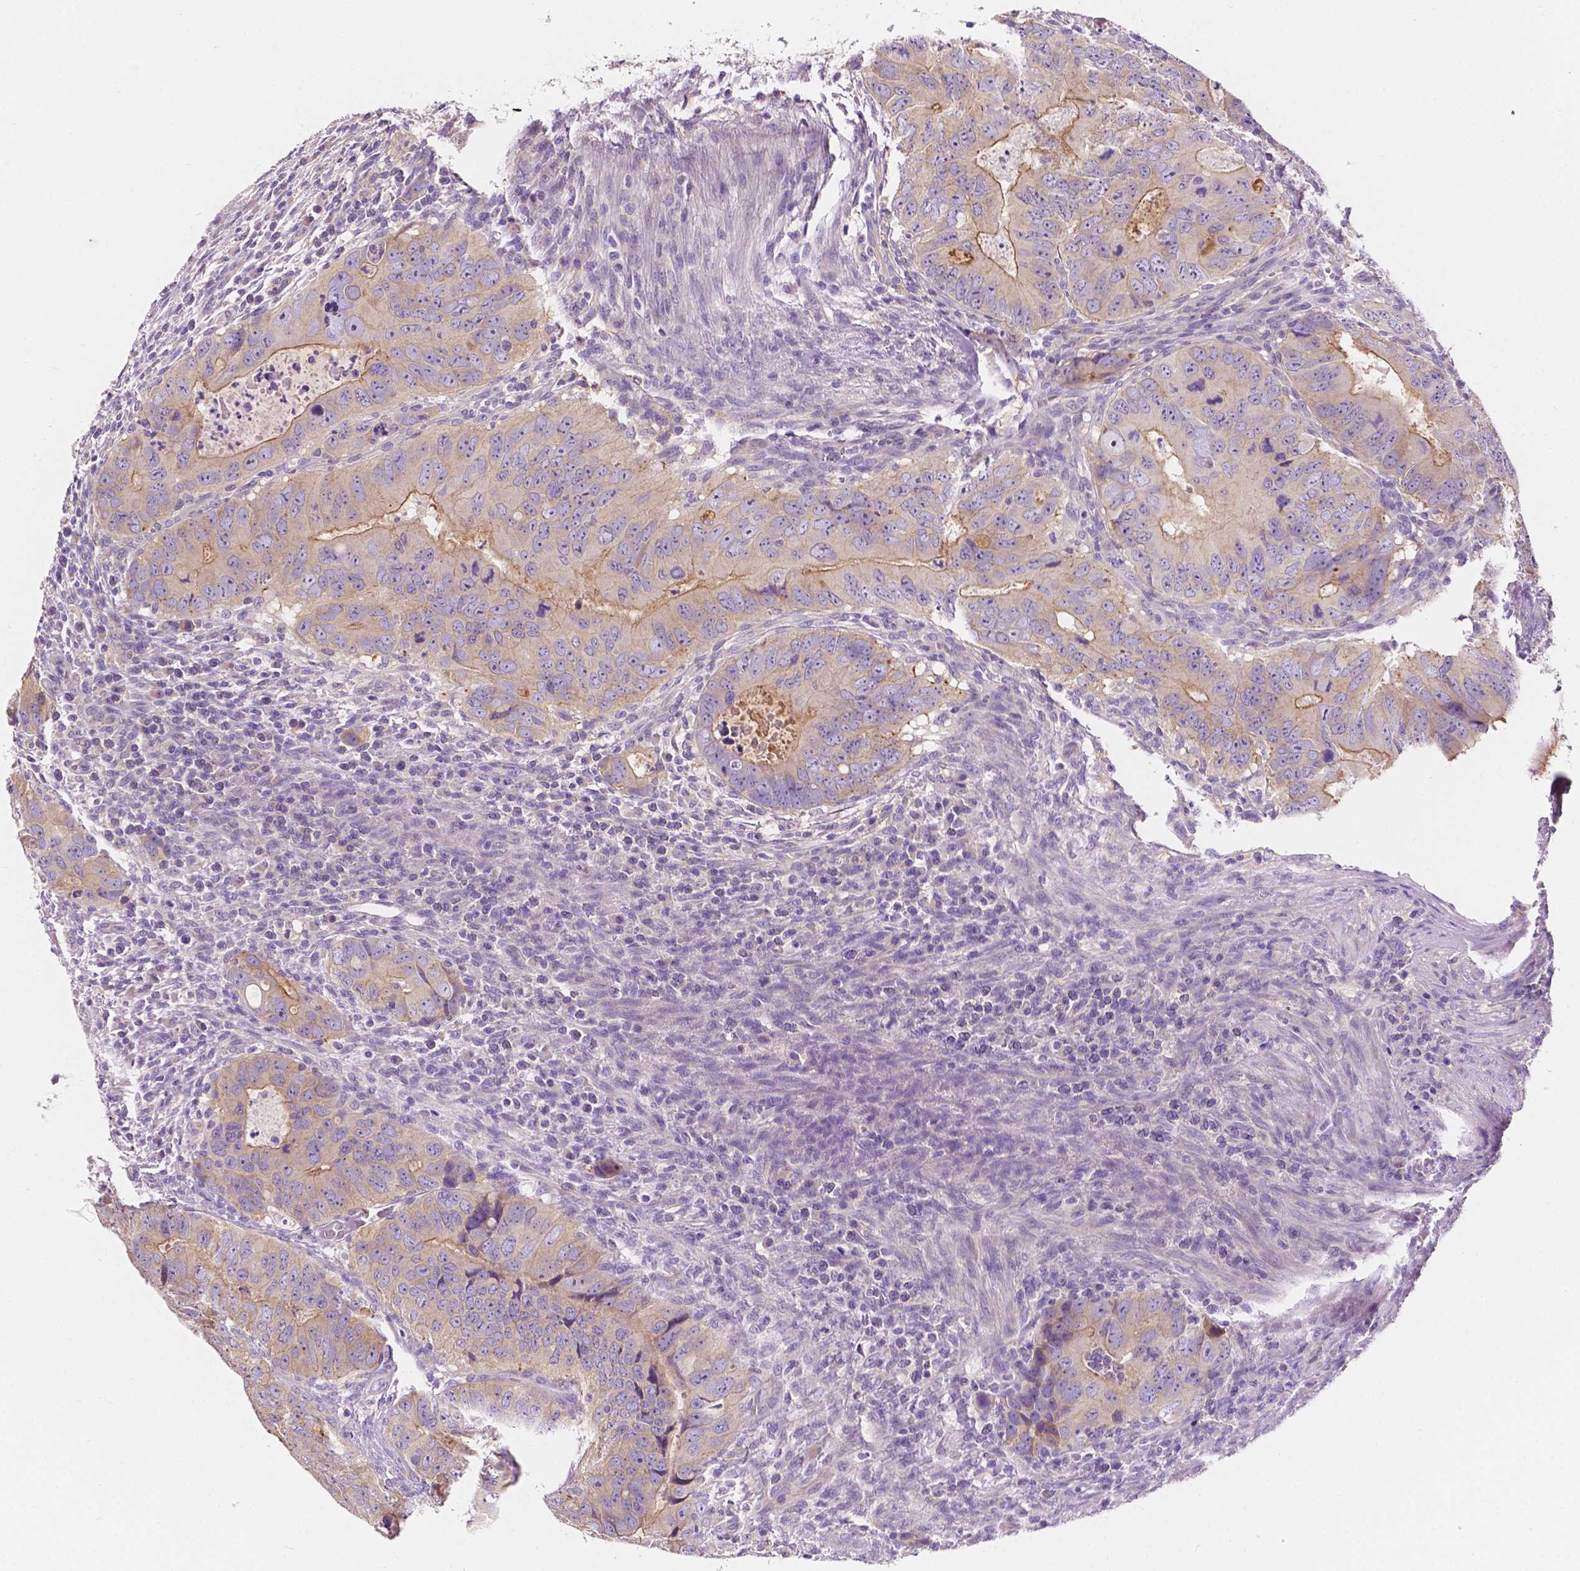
{"staining": {"intensity": "weak", "quantity": "25%-75%", "location": "cytoplasmic/membranous"}, "tissue": "colorectal cancer", "cell_type": "Tumor cells", "image_type": "cancer", "snomed": [{"axis": "morphology", "description": "Adenocarcinoma, NOS"}, {"axis": "topography", "description": "Colon"}], "caption": "Tumor cells demonstrate weak cytoplasmic/membranous positivity in approximately 25%-75% of cells in adenocarcinoma (colorectal).", "gene": "SIRT2", "patient": {"sex": "male", "age": 79}}